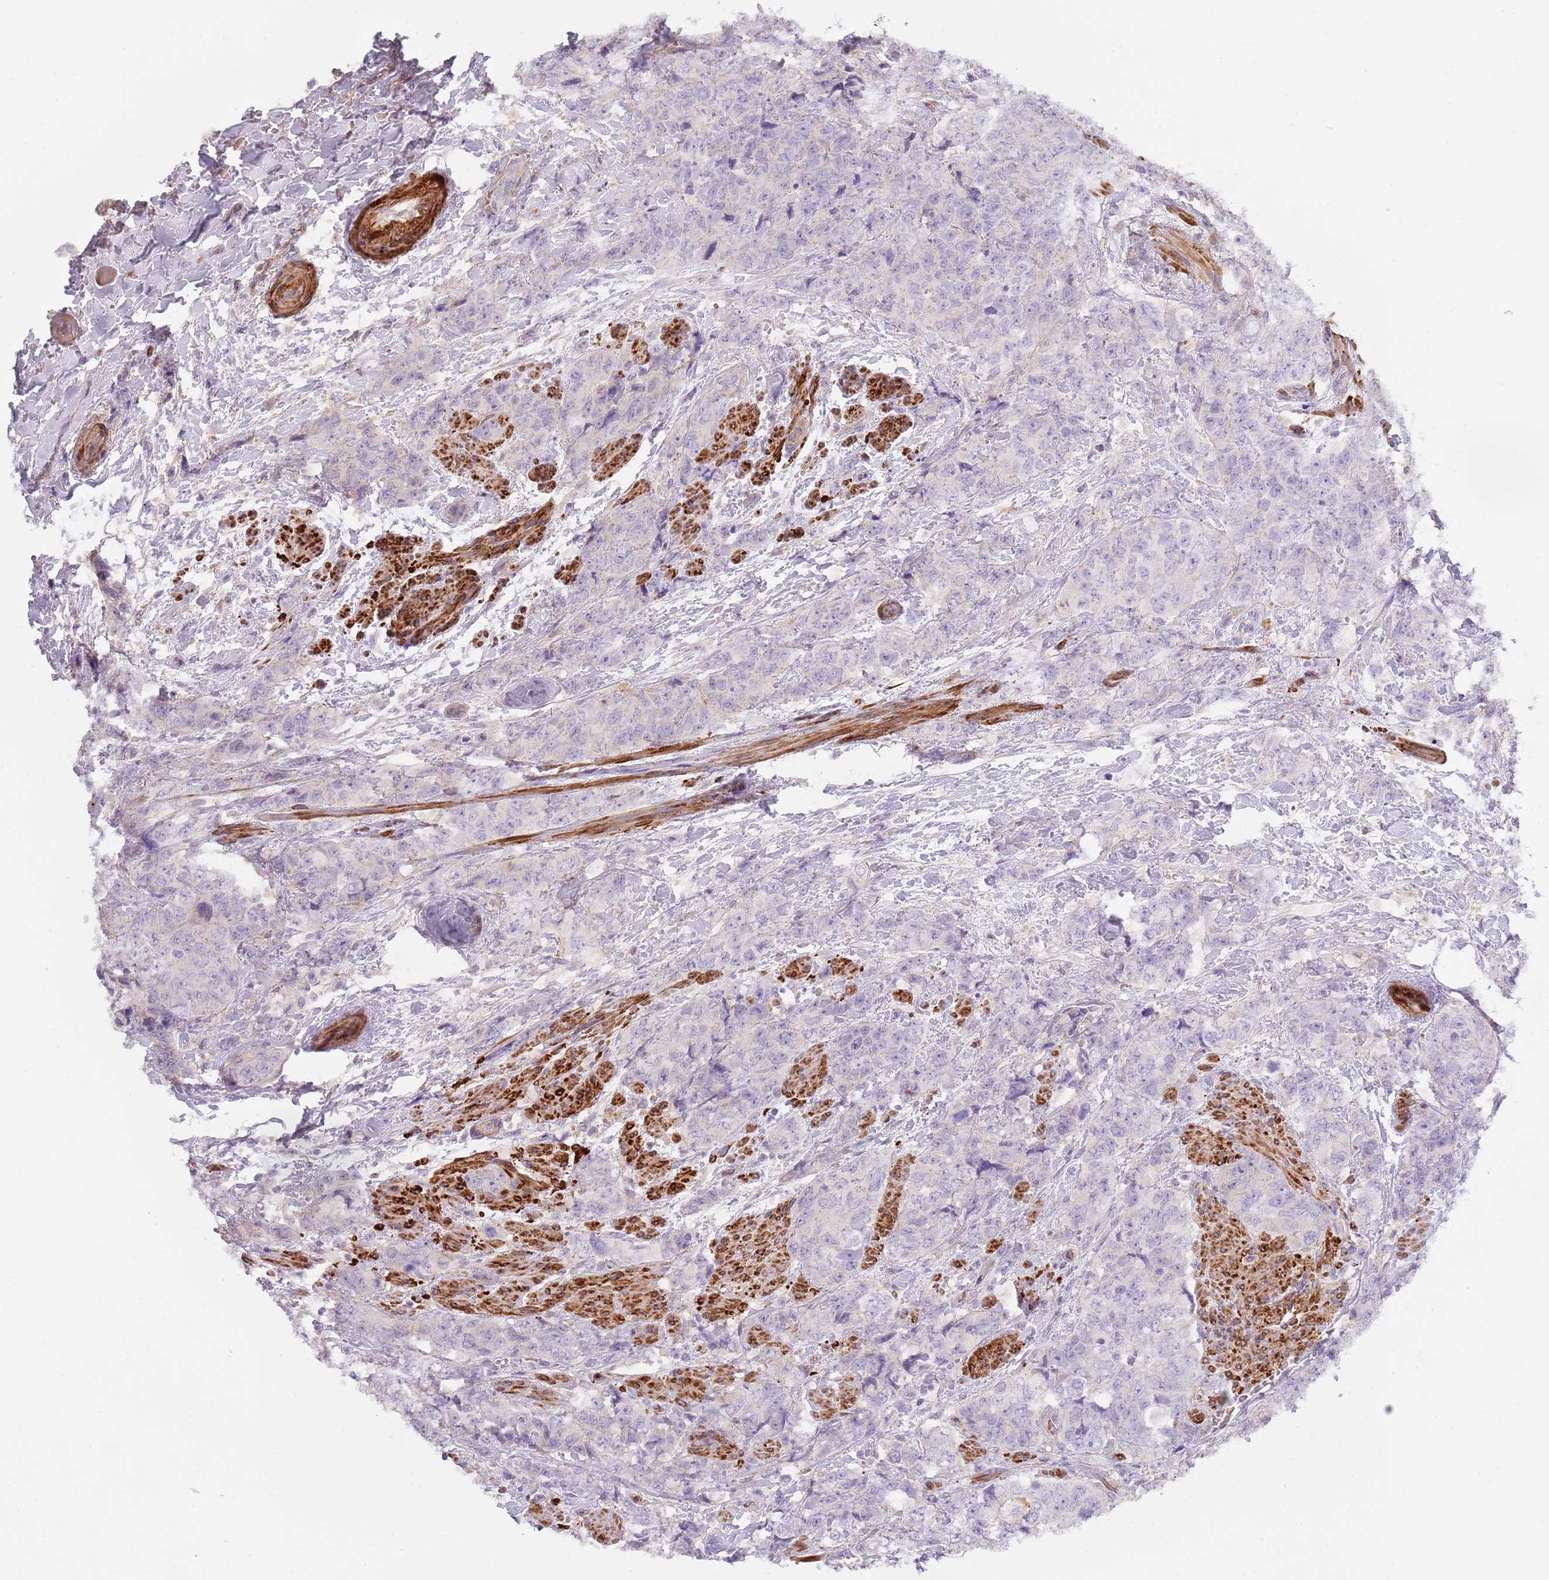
{"staining": {"intensity": "negative", "quantity": "none", "location": "none"}, "tissue": "urothelial cancer", "cell_type": "Tumor cells", "image_type": "cancer", "snomed": [{"axis": "morphology", "description": "Urothelial carcinoma, High grade"}, {"axis": "topography", "description": "Urinary bladder"}], "caption": "A high-resolution micrograph shows immunohistochemistry staining of urothelial carcinoma (high-grade), which displays no significant staining in tumor cells.", "gene": "TINAGL1", "patient": {"sex": "female", "age": 78}}